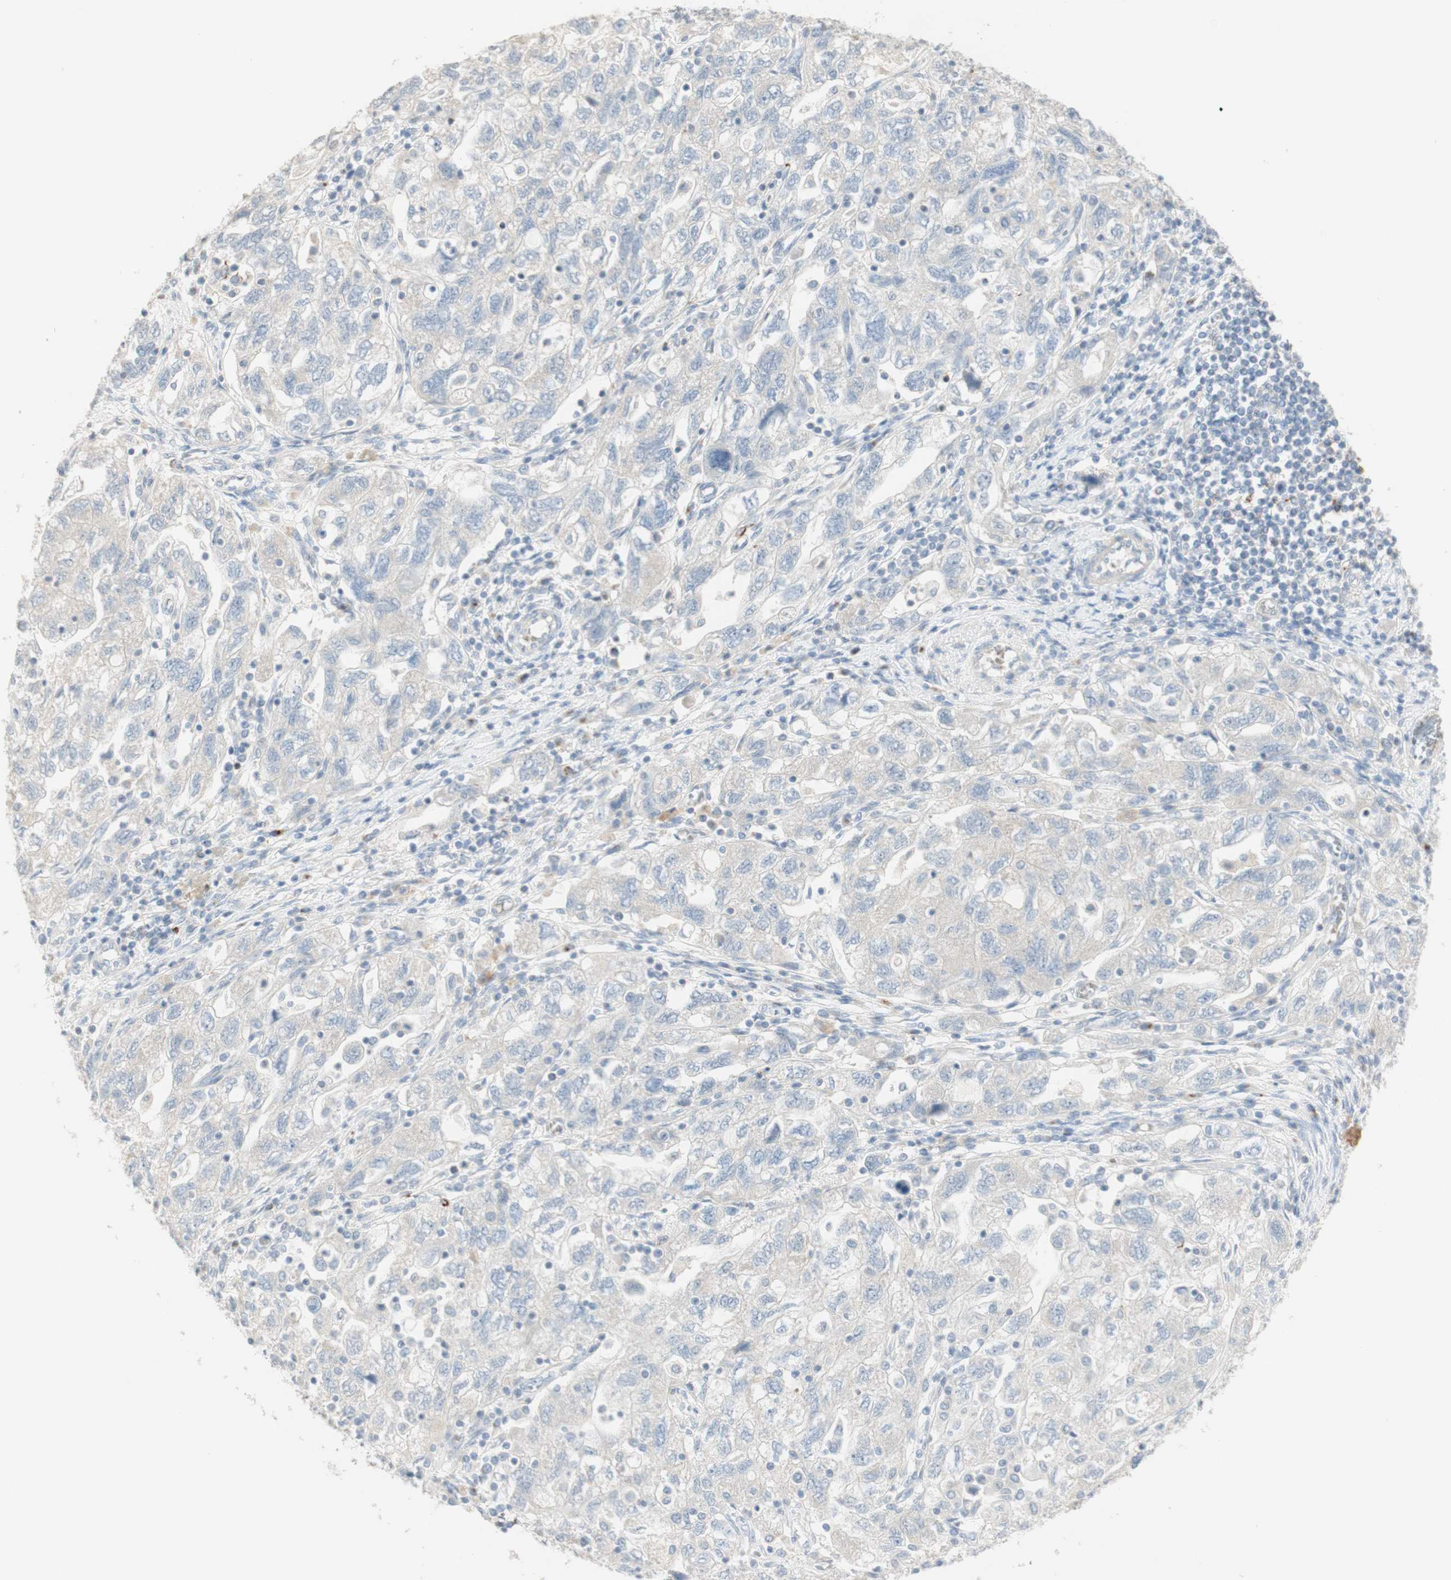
{"staining": {"intensity": "negative", "quantity": "none", "location": "none"}, "tissue": "ovarian cancer", "cell_type": "Tumor cells", "image_type": "cancer", "snomed": [{"axis": "morphology", "description": "Carcinoma, NOS"}, {"axis": "morphology", "description": "Cystadenocarcinoma, serous, NOS"}, {"axis": "topography", "description": "Ovary"}], "caption": "The IHC photomicrograph has no significant staining in tumor cells of ovarian carcinoma tissue.", "gene": "MANEA", "patient": {"sex": "female", "age": 69}}